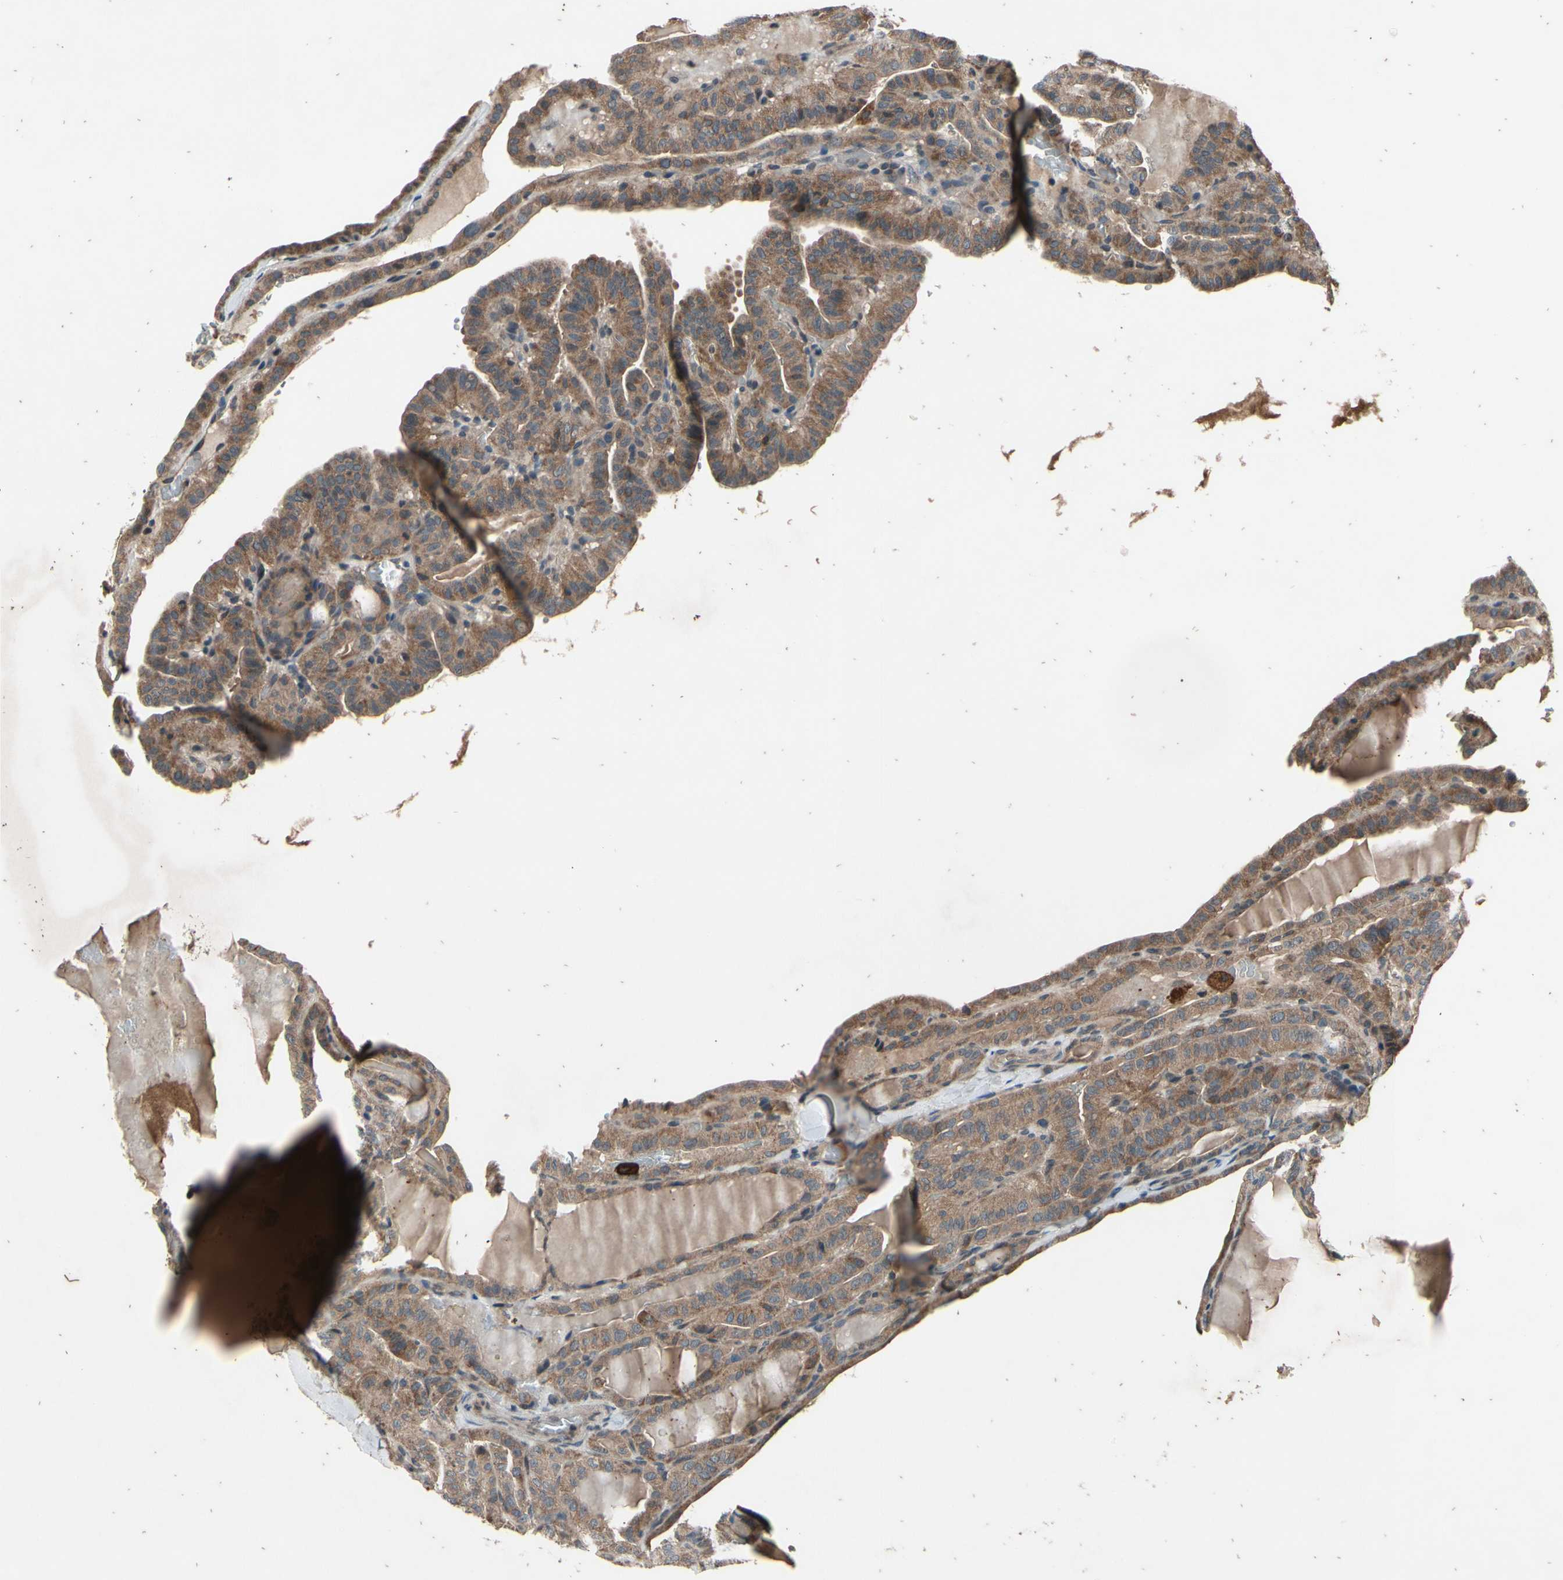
{"staining": {"intensity": "strong", "quantity": "<25%", "location": "cytoplasmic/membranous"}, "tissue": "thyroid cancer", "cell_type": "Tumor cells", "image_type": "cancer", "snomed": [{"axis": "morphology", "description": "Papillary adenocarcinoma, NOS"}, {"axis": "topography", "description": "Thyroid gland"}], "caption": "Thyroid cancer stained with DAB IHC demonstrates medium levels of strong cytoplasmic/membranous positivity in approximately <25% of tumor cells. (DAB IHC with brightfield microscopy, high magnification).", "gene": "MBTPS2", "patient": {"sex": "male", "age": 77}}